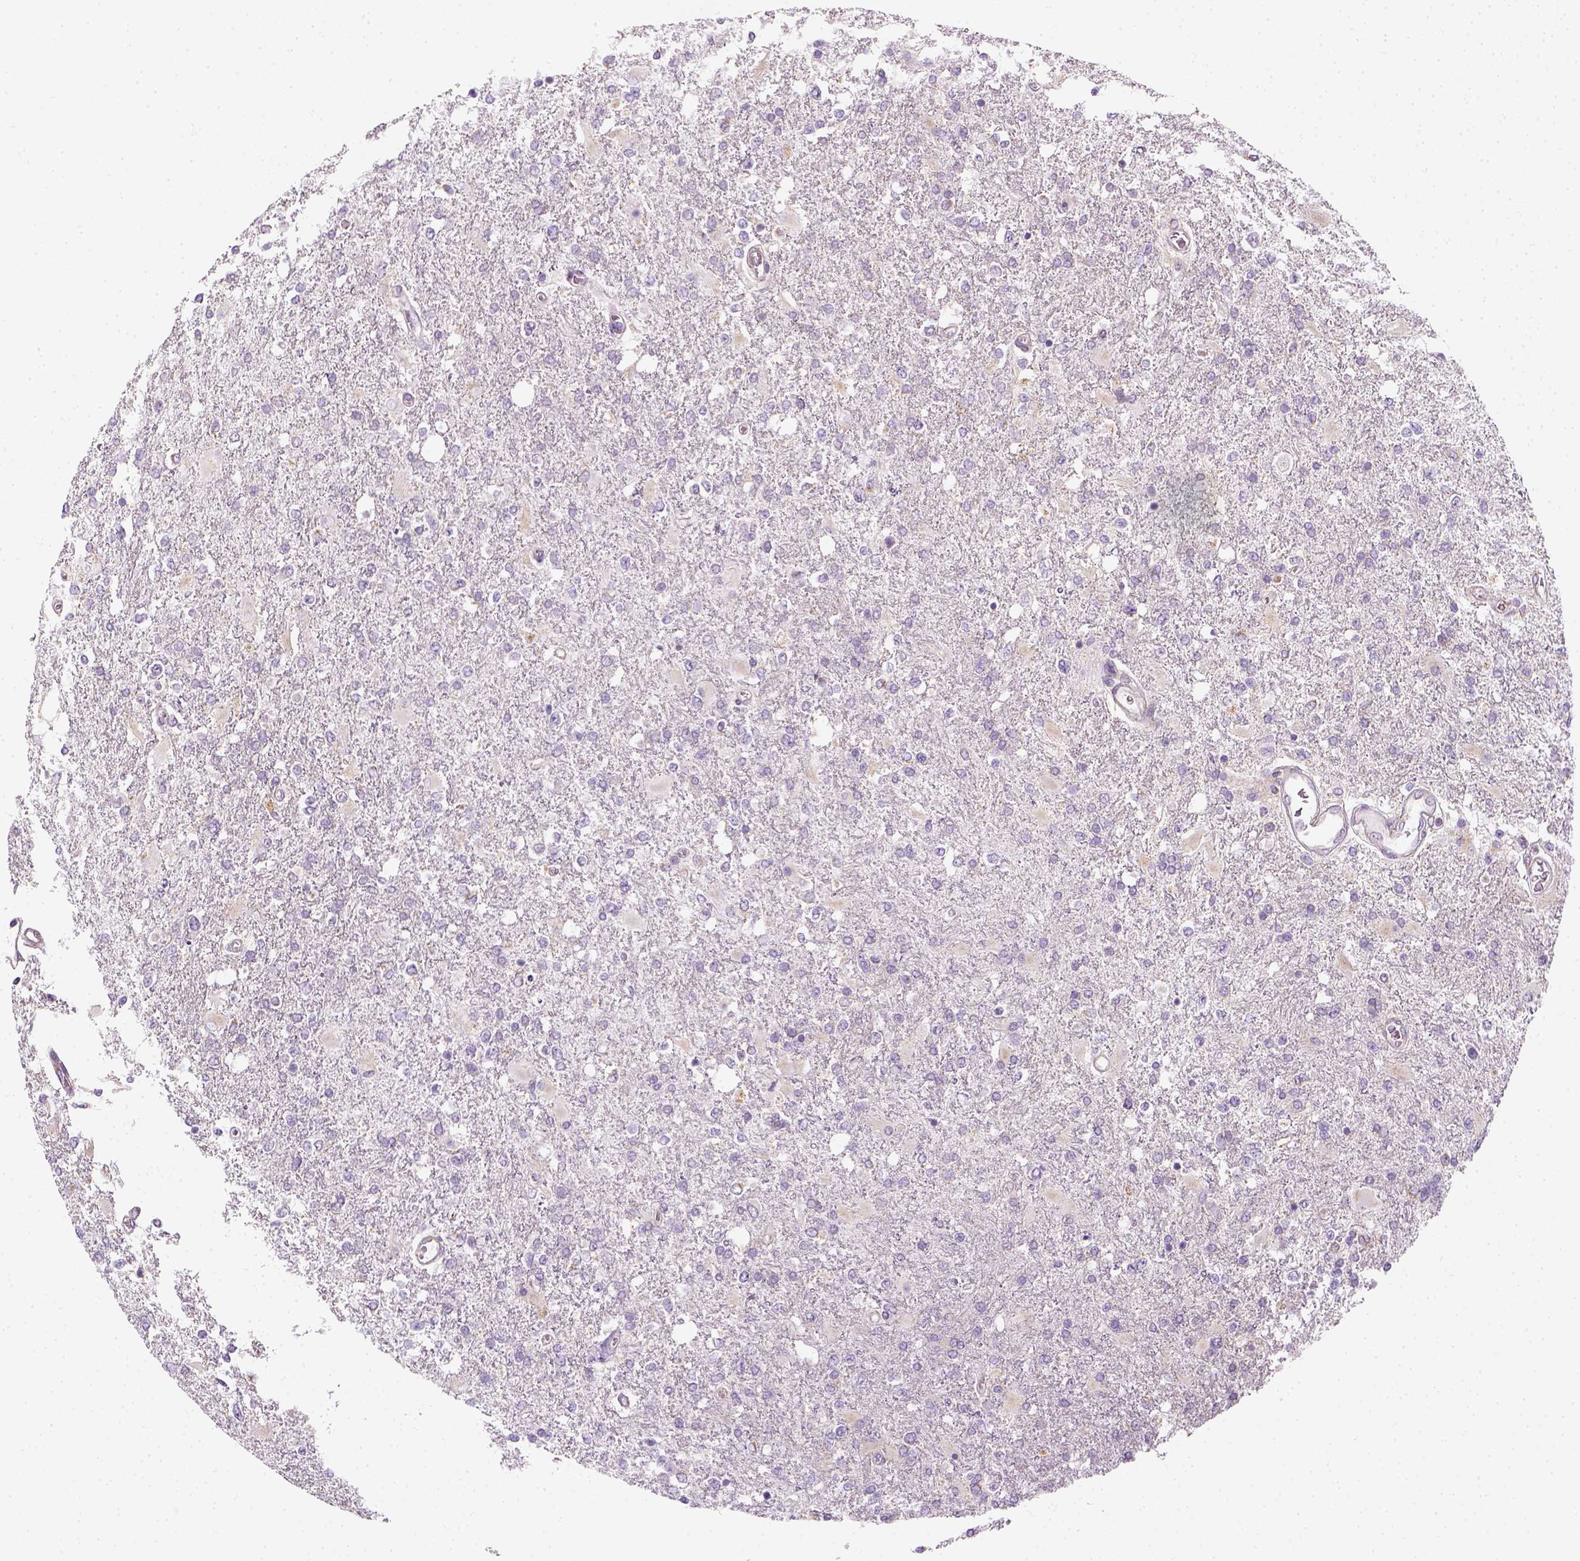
{"staining": {"intensity": "negative", "quantity": "none", "location": "none"}, "tissue": "glioma", "cell_type": "Tumor cells", "image_type": "cancer", "snomed": [{"axis": "morphology", "description": "Glioma, malignant, High grade"}, {"axis": "topography", "description": "Cerebral cortex"}], "caption": "The image displays no significant positivity in tumor cells of malignant glioma (high-grade).", "gene": "AWAT2", "patient": {"sex": "male", "age": 79}}